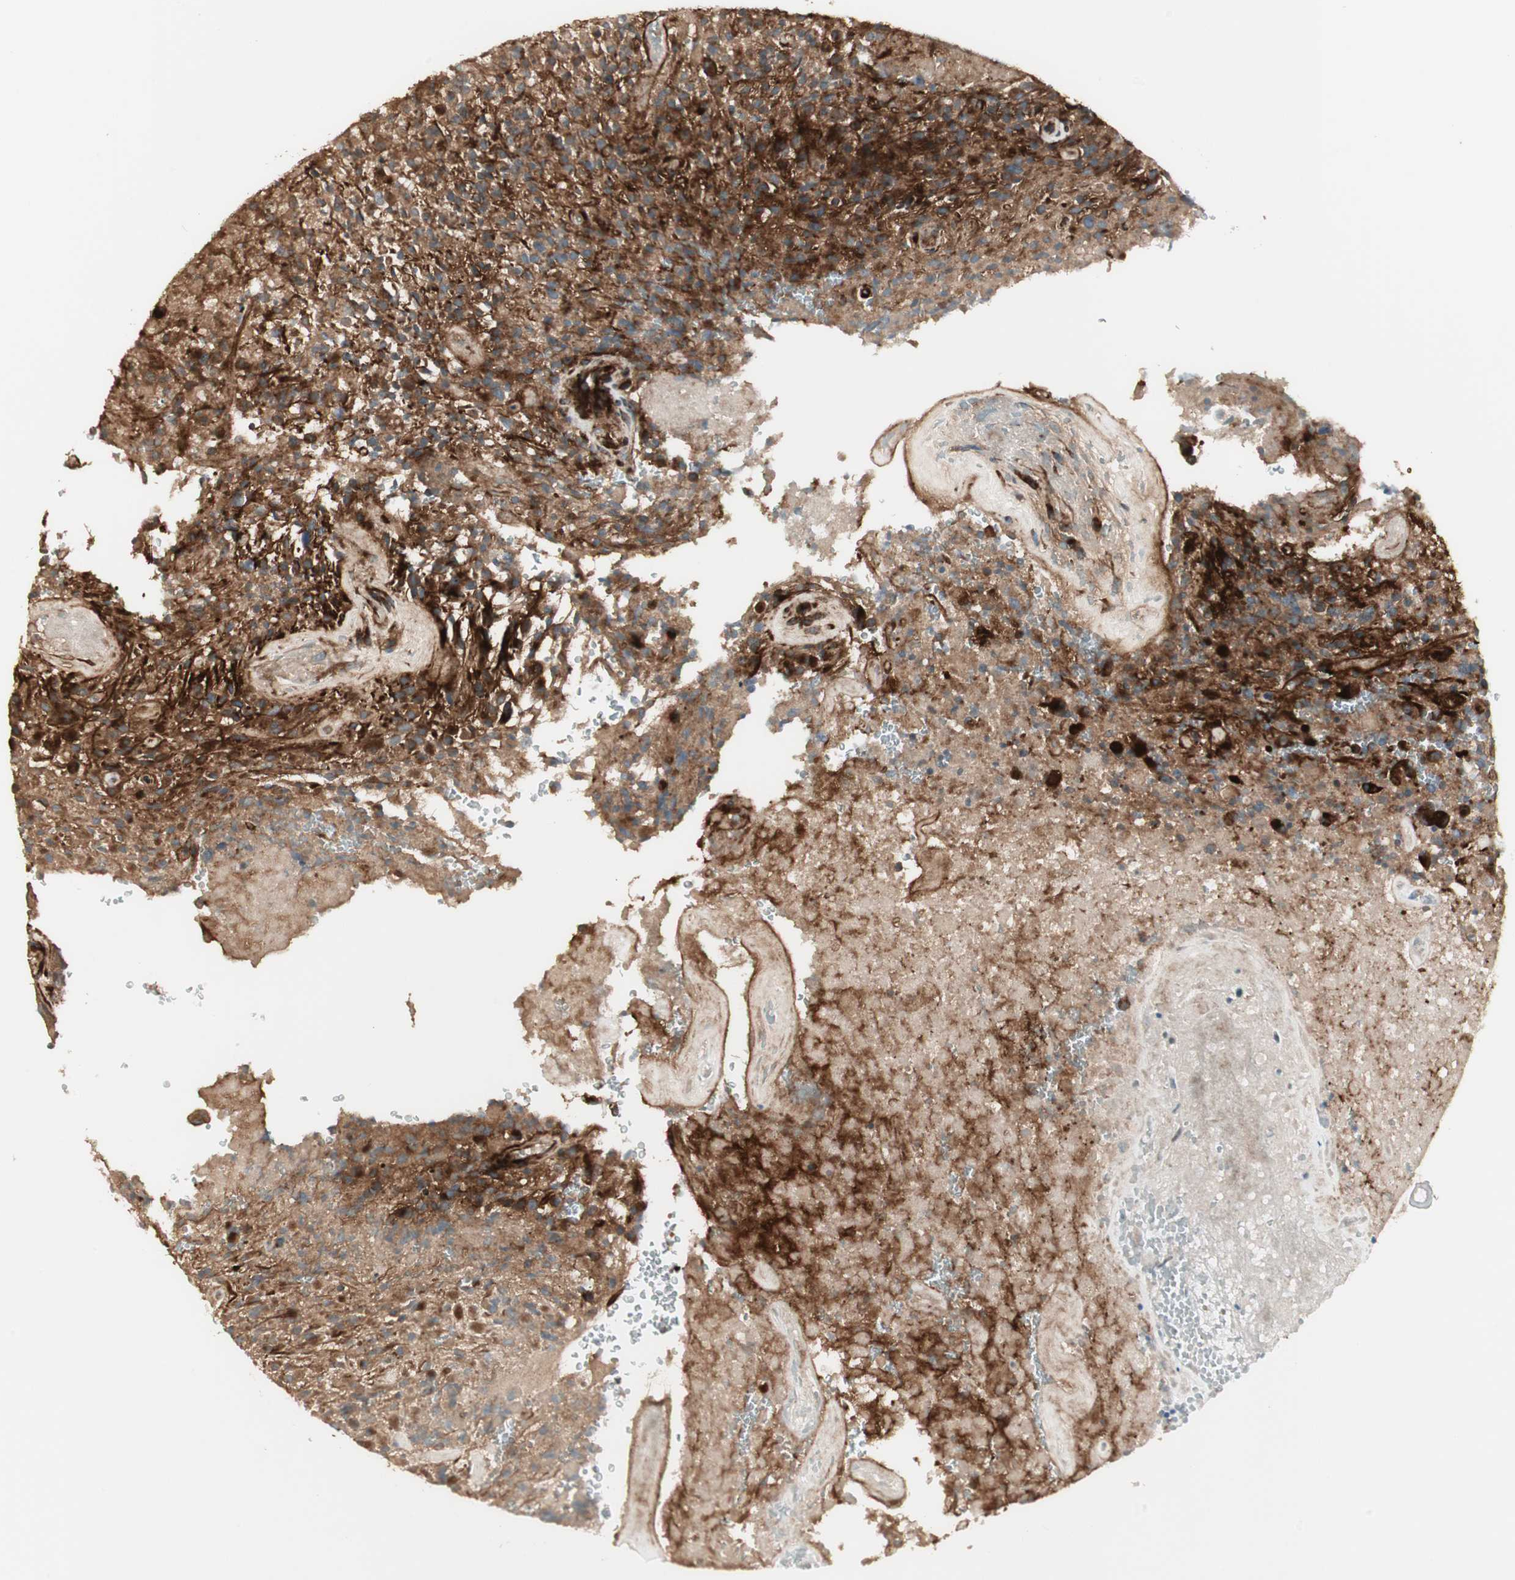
{"staining": {"intensity": "negative", "quantity": "none", "location": "none"}, "tissue": "glioma", "cell_type": "Tumor cells", "image_type": "cancer", "snomed": [{"axis": "morphology", "description": "Glioma, malignant, High grade"}, {"axis": "topography", "description": "Brain"}], "caption": "DAB (3,3'-diaminobenzidine) immunohistochemical staining of human malignant high-grade glioma reveals no significant expression in tumor cells. The staining was performed using DAB to visualize the protein expression in brown, while the nuclei were stained in blue with hematoxylin (Magnification: 20x).", "gene": "PPP2R5E", "patient": {"sex": "male", "age": 71}}